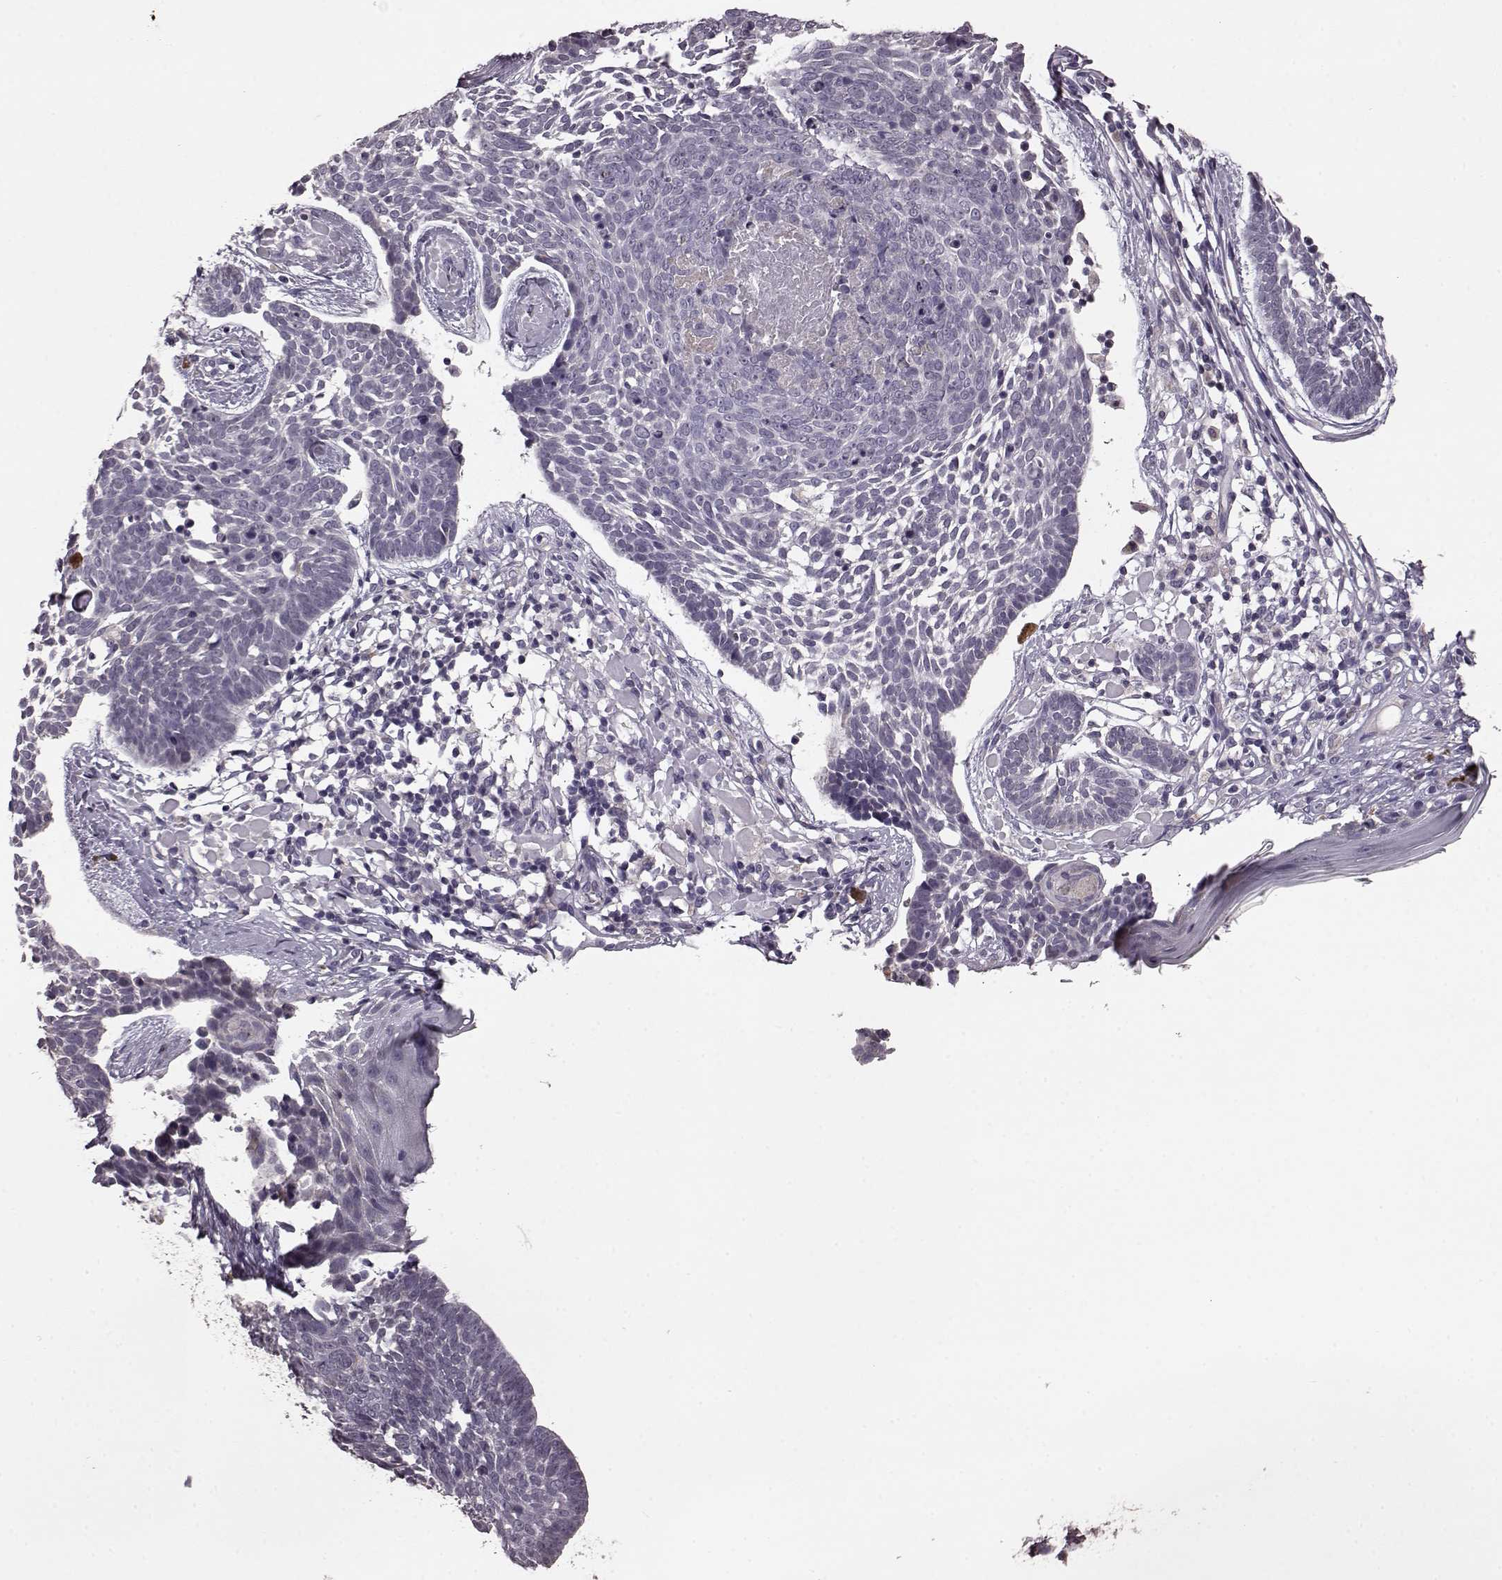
{"staining": {"intensity": "negative", "quantity": "none", "location": "none"}, "tissue": "skin cancer", "cell_type": "Tumor cells", "image_type": "cancer", "snomed": [{"axis": "morphology", "description": "Basal cell carcinoma"}, {"axis": "topography", "description": "Skin"}], "caption": "DAB immunohistochemical staining of basal cell carcinoma (skin) demonstrates no significant staining in tumor cells.", "gene": "SLC52A3", "patient": {"sex": "male", "age": 85}}